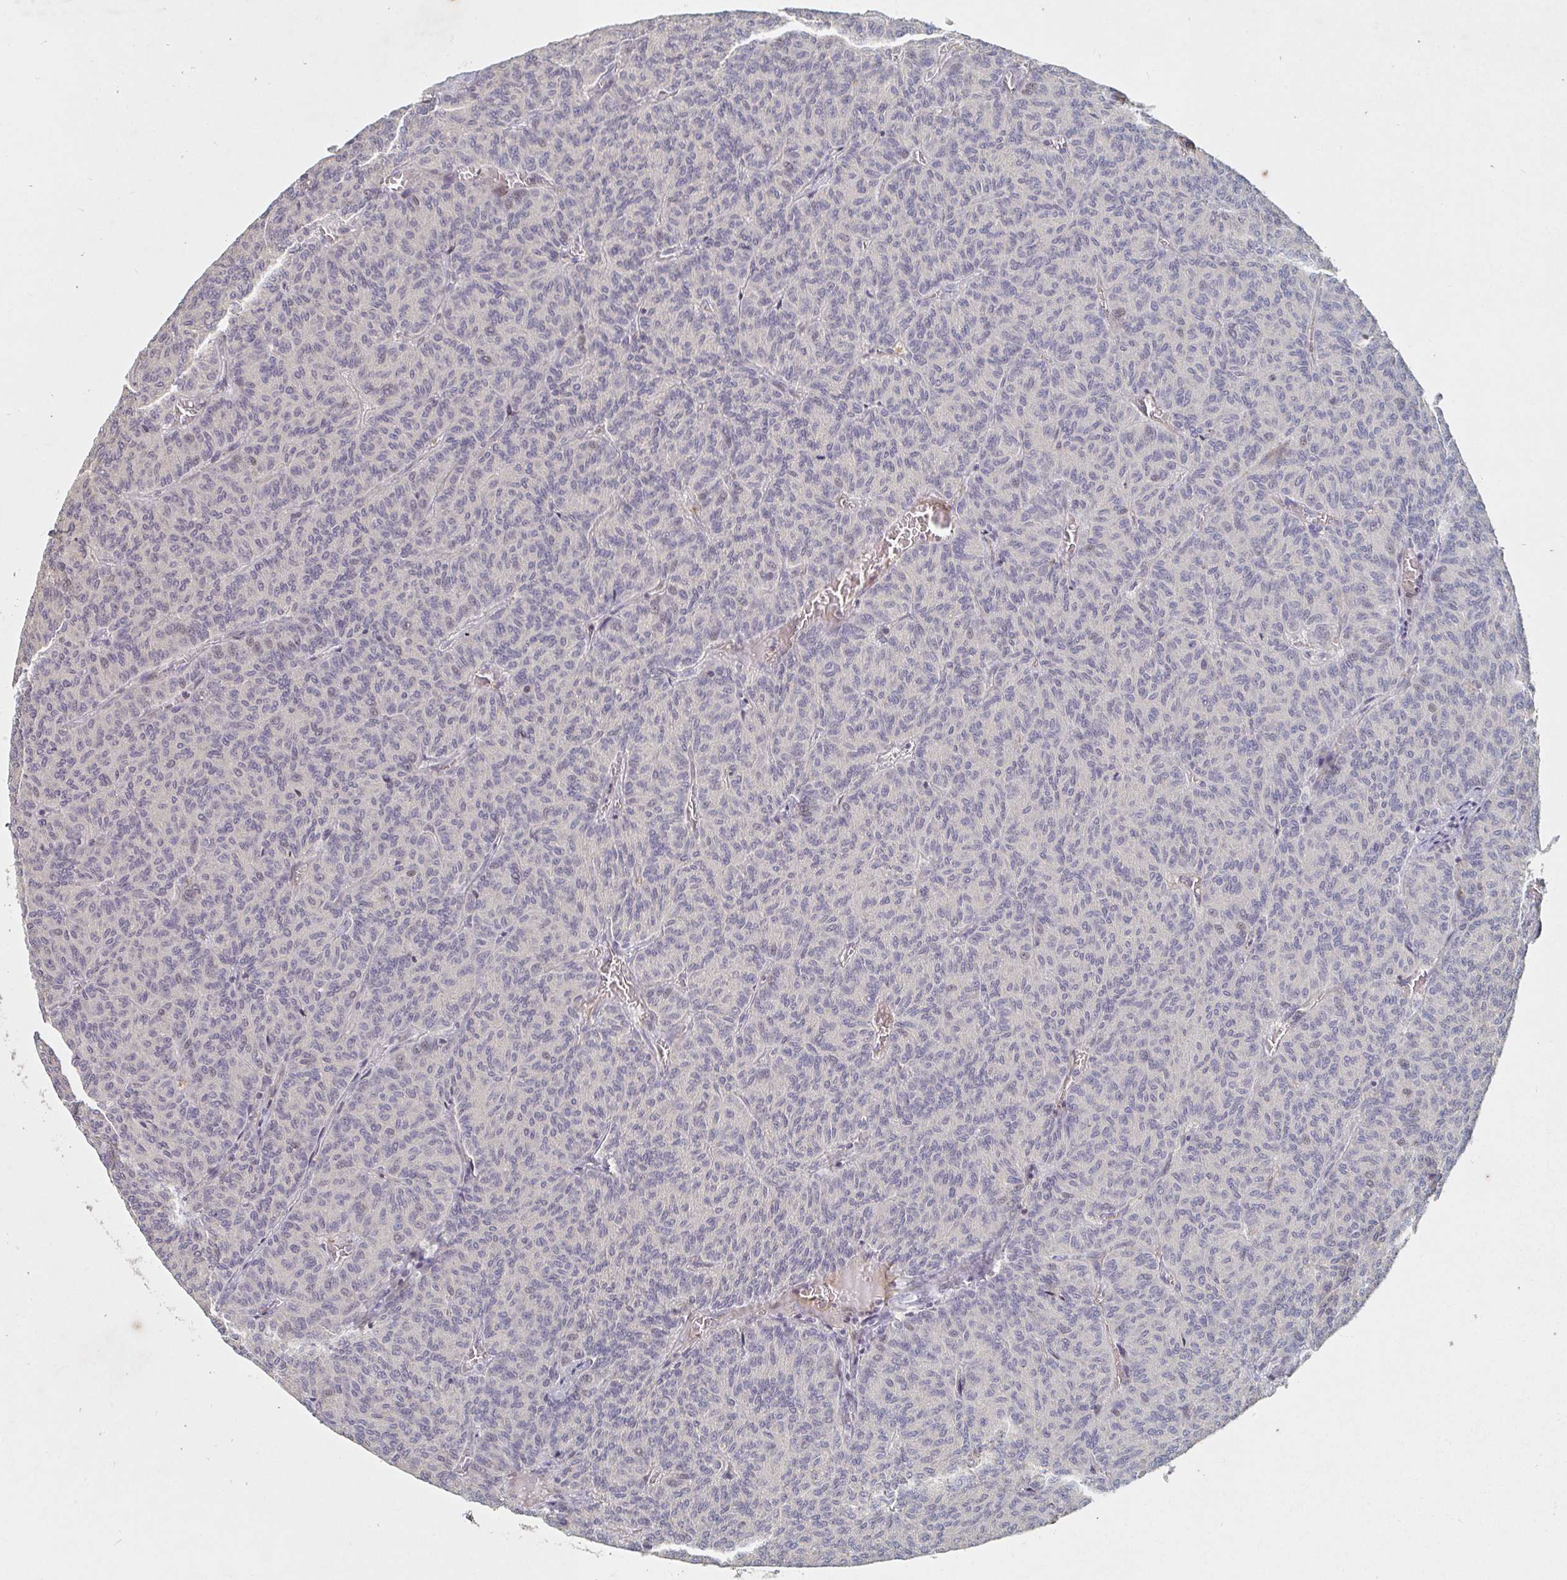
{"staining": {"intensity": "negative", "quantity": "none", "location": "none"}, "tissue": "carcinoid", "cell_type": "Tumor cells", "image_type": "cancer", "snomed": [{"axis": "morphology", "description": "Carcinoid, malignant, NOS"}, {"axis": "topography", "description": "Lung"}], "caption": "Image shows no significant protein expression in tumor cells of carcinoid.", "gene": "NME9", "patient": {"sex": "male", "age": 61}}